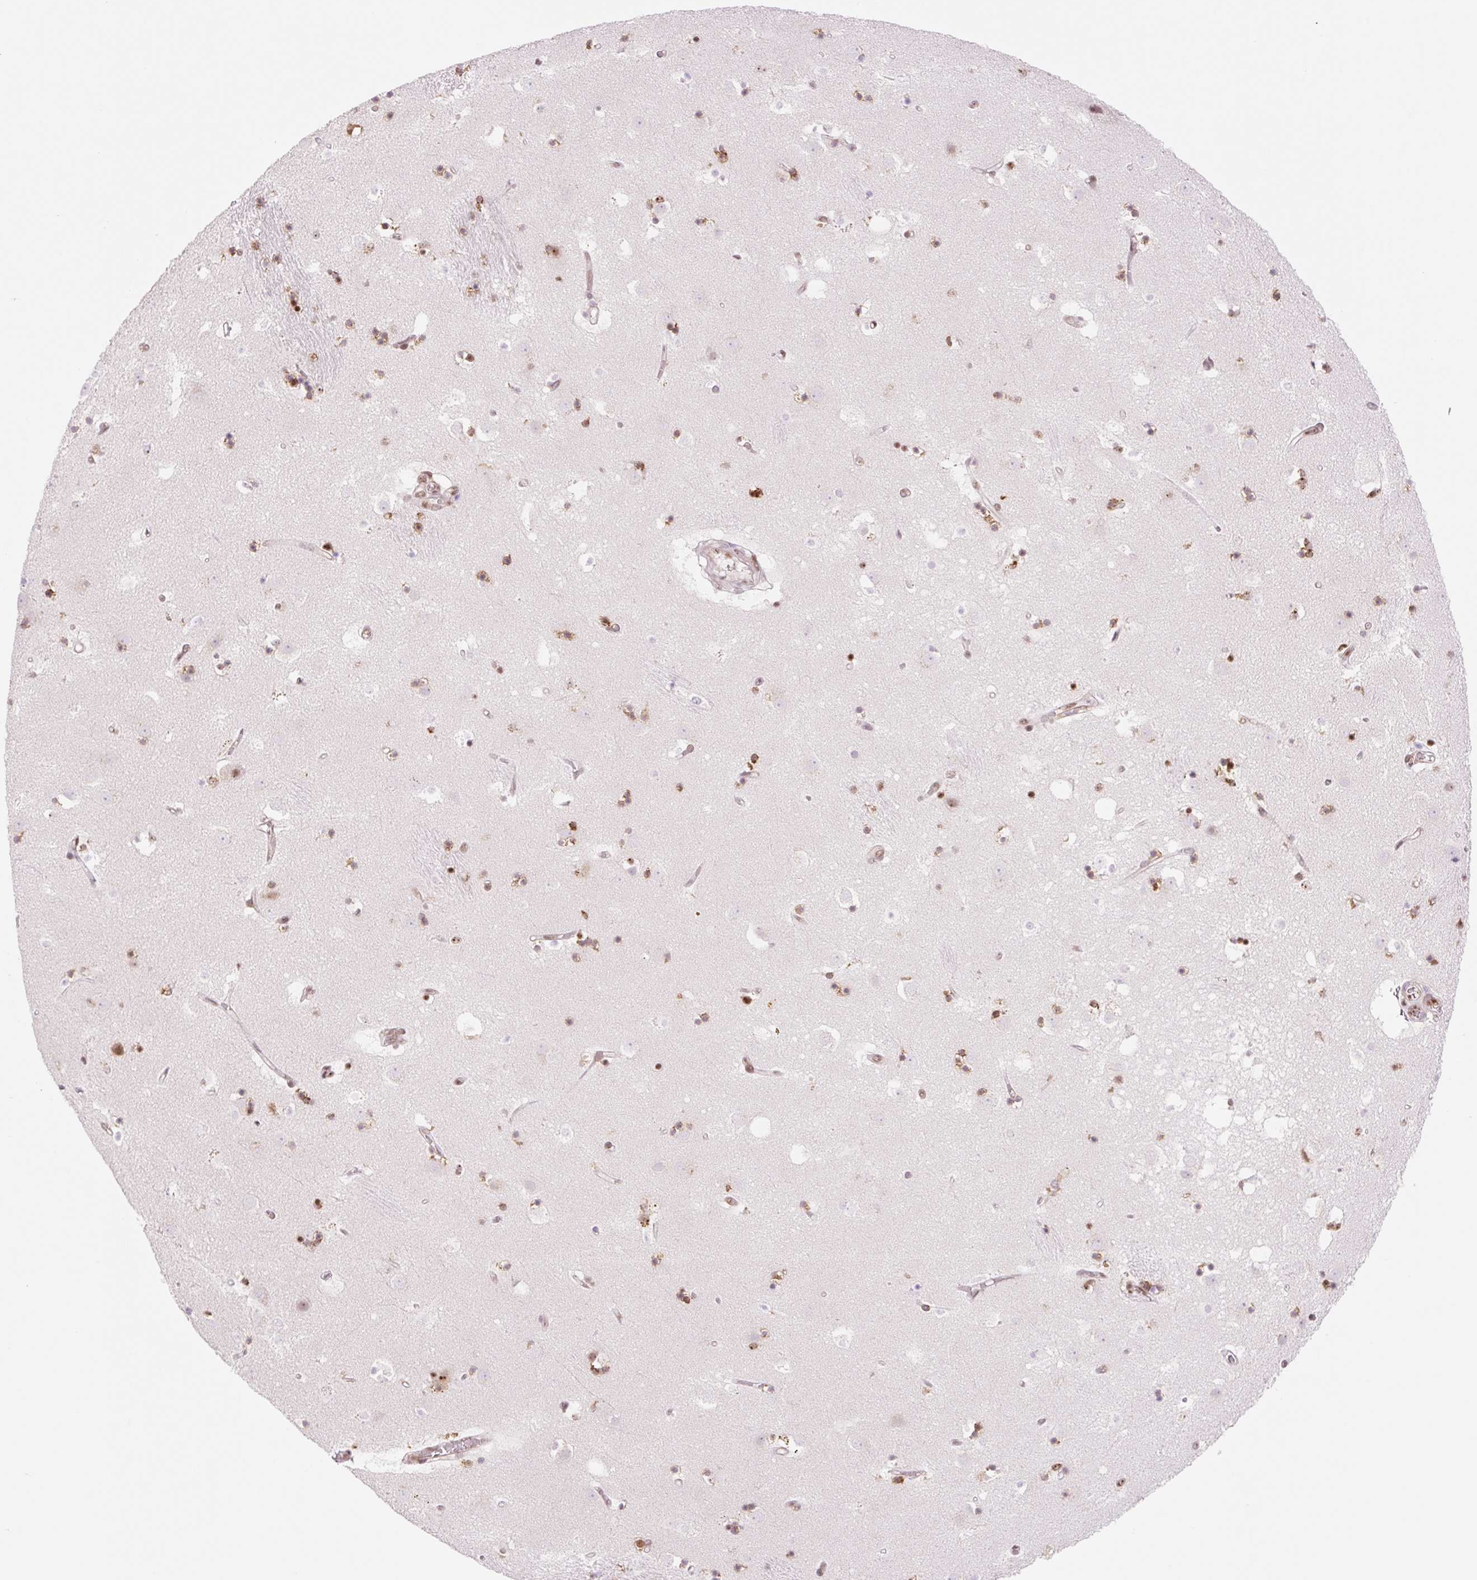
{"staining": {"intensity": "strong", "quantity": "<25%", "location": "cytoplasmic/membranous,nuclear"}, "tissue": "caudate", "cell_type": "Glial cells", "image_type": "normal", "snomed": [{"axis": "morphology", "description": "Normal tissue, NOS"}, {"axis": "topography", "description": "Lateral ventricle wall"}], "caption": "Immunohistochemistry micrograph of unremarkable caudate stained for a protein (brown), which reveals medium levels of strong cytoplasmic/membranous,nuclear positivity in about <25% of glial cells.", "gene": "PRDM11", "patient": {"sex": "male", "age": 58}}